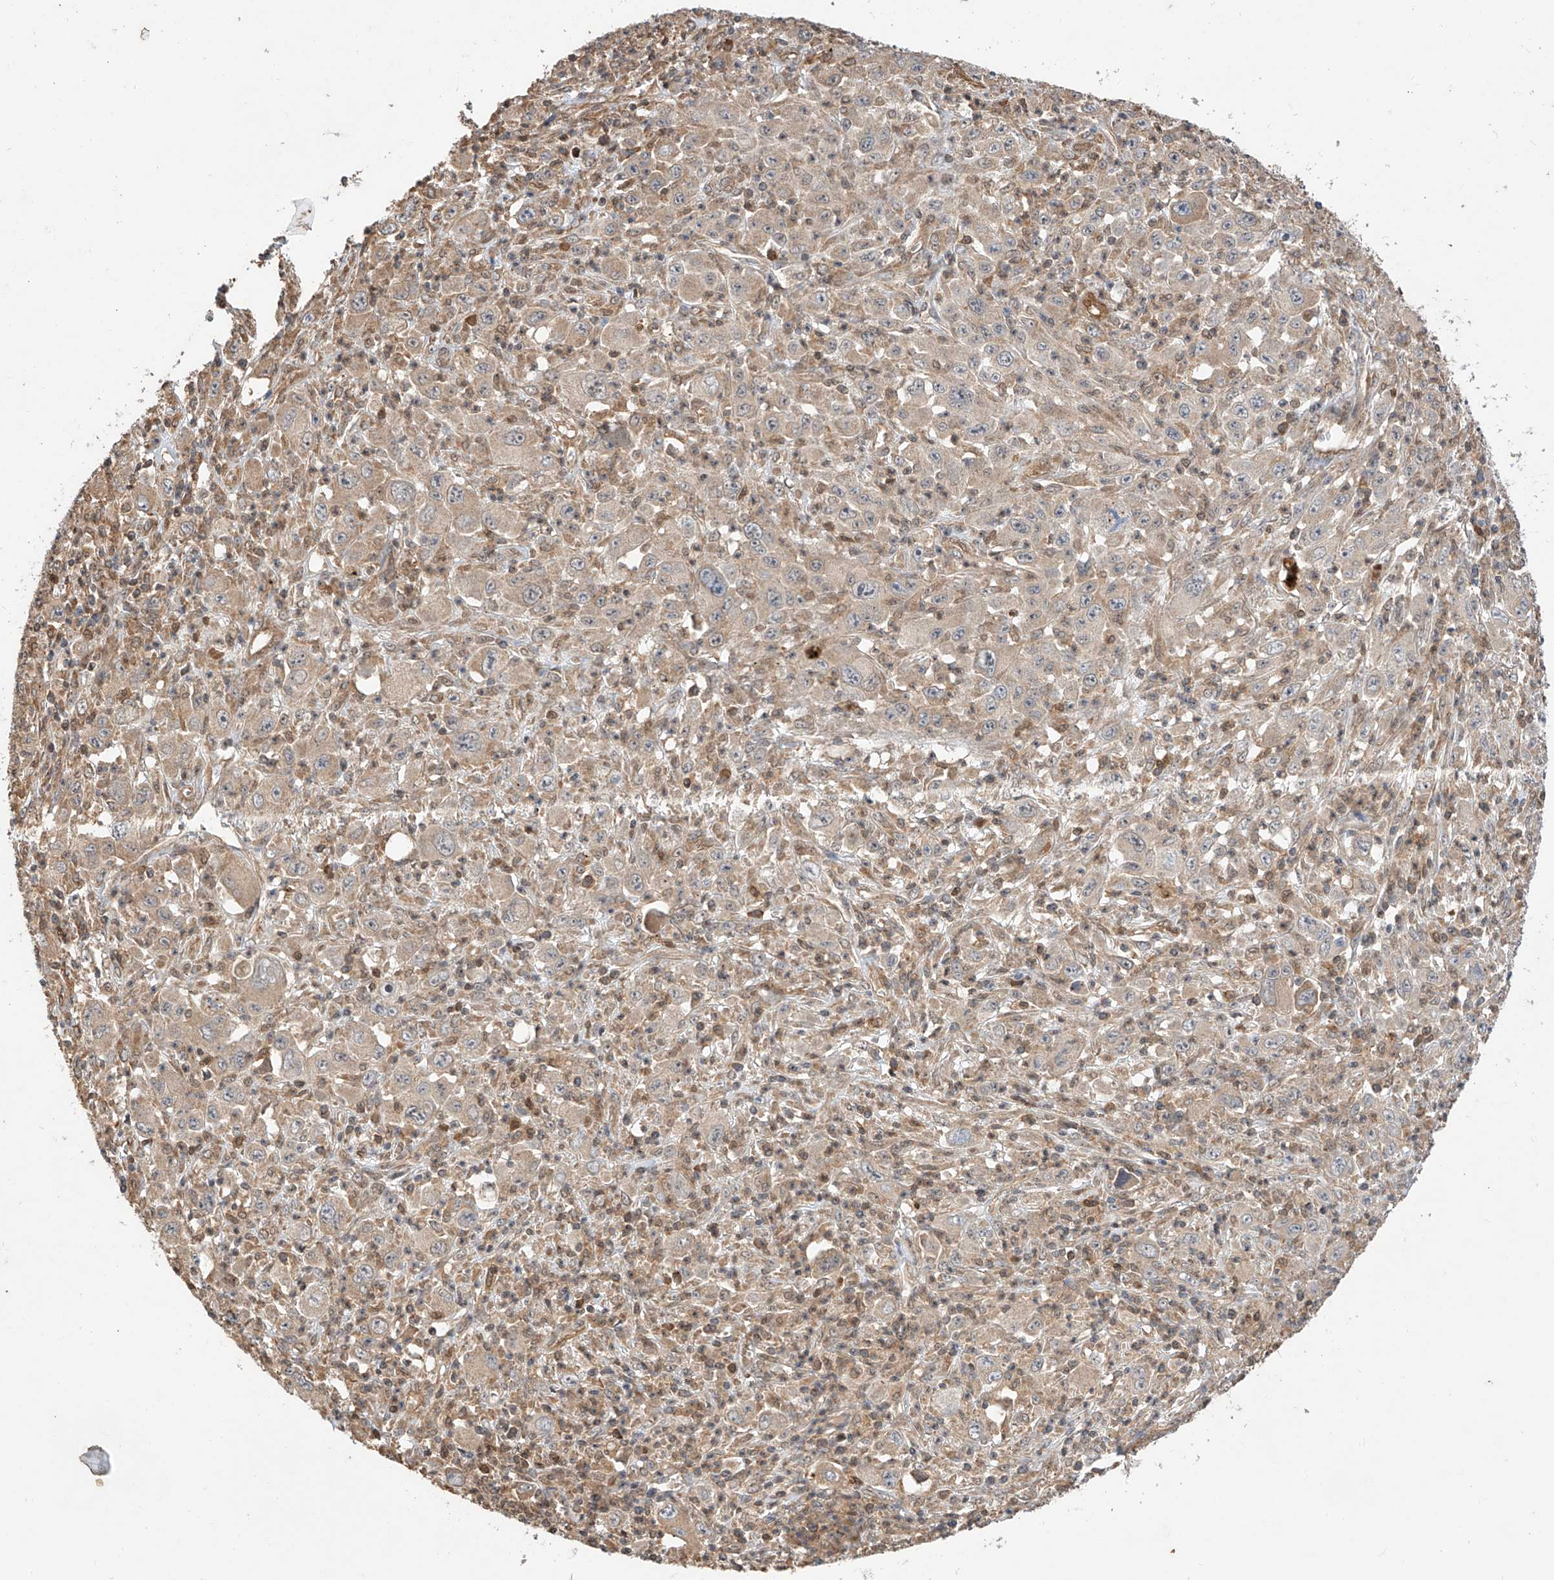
{"staining": {"intensity": "weak", "quantity": "25%-75%", "location": "cytoplasmic/membranous,nuclear"}, "tissue": "melanoma", "cell_type": "Tumor cells", "image_type": "cancer", "snomed": [{"axis": "morphology", "description": "Malignant melanoma, Metastatic site"}, {"axis": "topography", "description": "Skin"}], "caption": "Protein staining of malignant melanoma (metastatic site) tissue demonstrates weak cytoplasmic/membranous and nuclear positivity in approximately 25%-75% of tumor cells.", "gene": "RILPL2", "patient": {"sex": "female", "age": 56}}